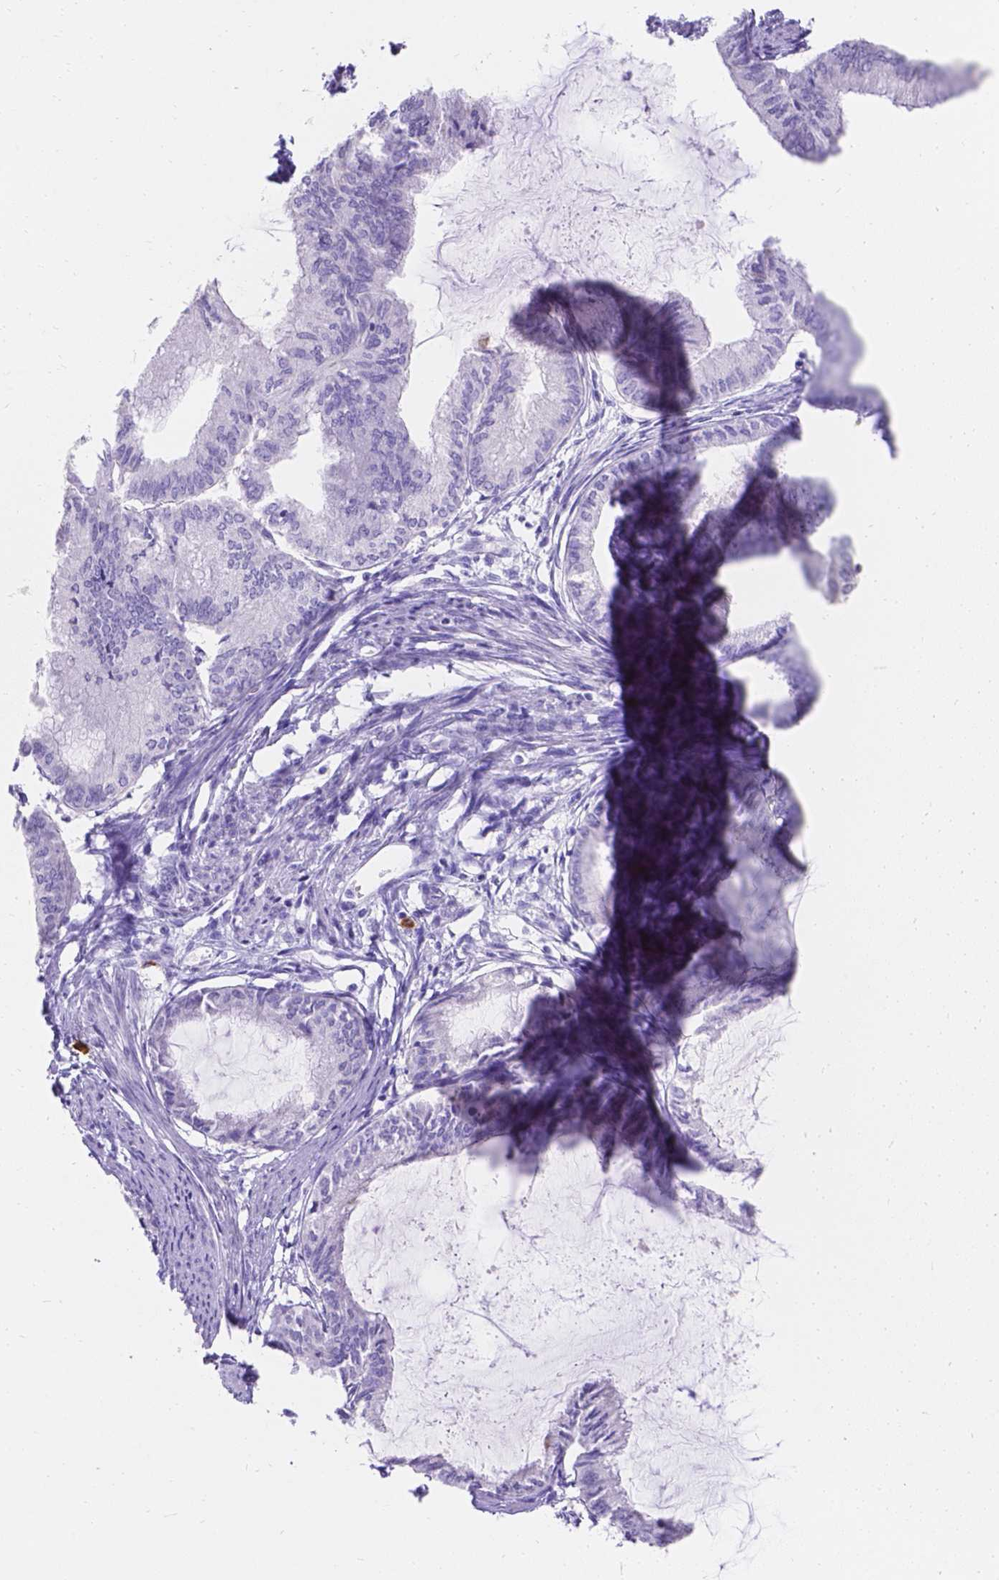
{"staining": {"intensity": "negative", "quantity": "none", "location": "none"}, "tissue": "endometrial cancer", "cell_type": "Tumor cells", "image_type": "cancer", "snomed": [{"axis": "morphology", "description": "Adenocarcinoma, NOS"}, {"axis": "topography", "description": "Endometrium"}], "caption": "High magnification brightfield microscopy of endometrial adenocarcinoma stained with DAB (brown) and counterstained with hematoxylin (blue): tumor cells show no significant staining.", "gene": "GNRHR", "patient": {"sex": "female", "age": 86}}